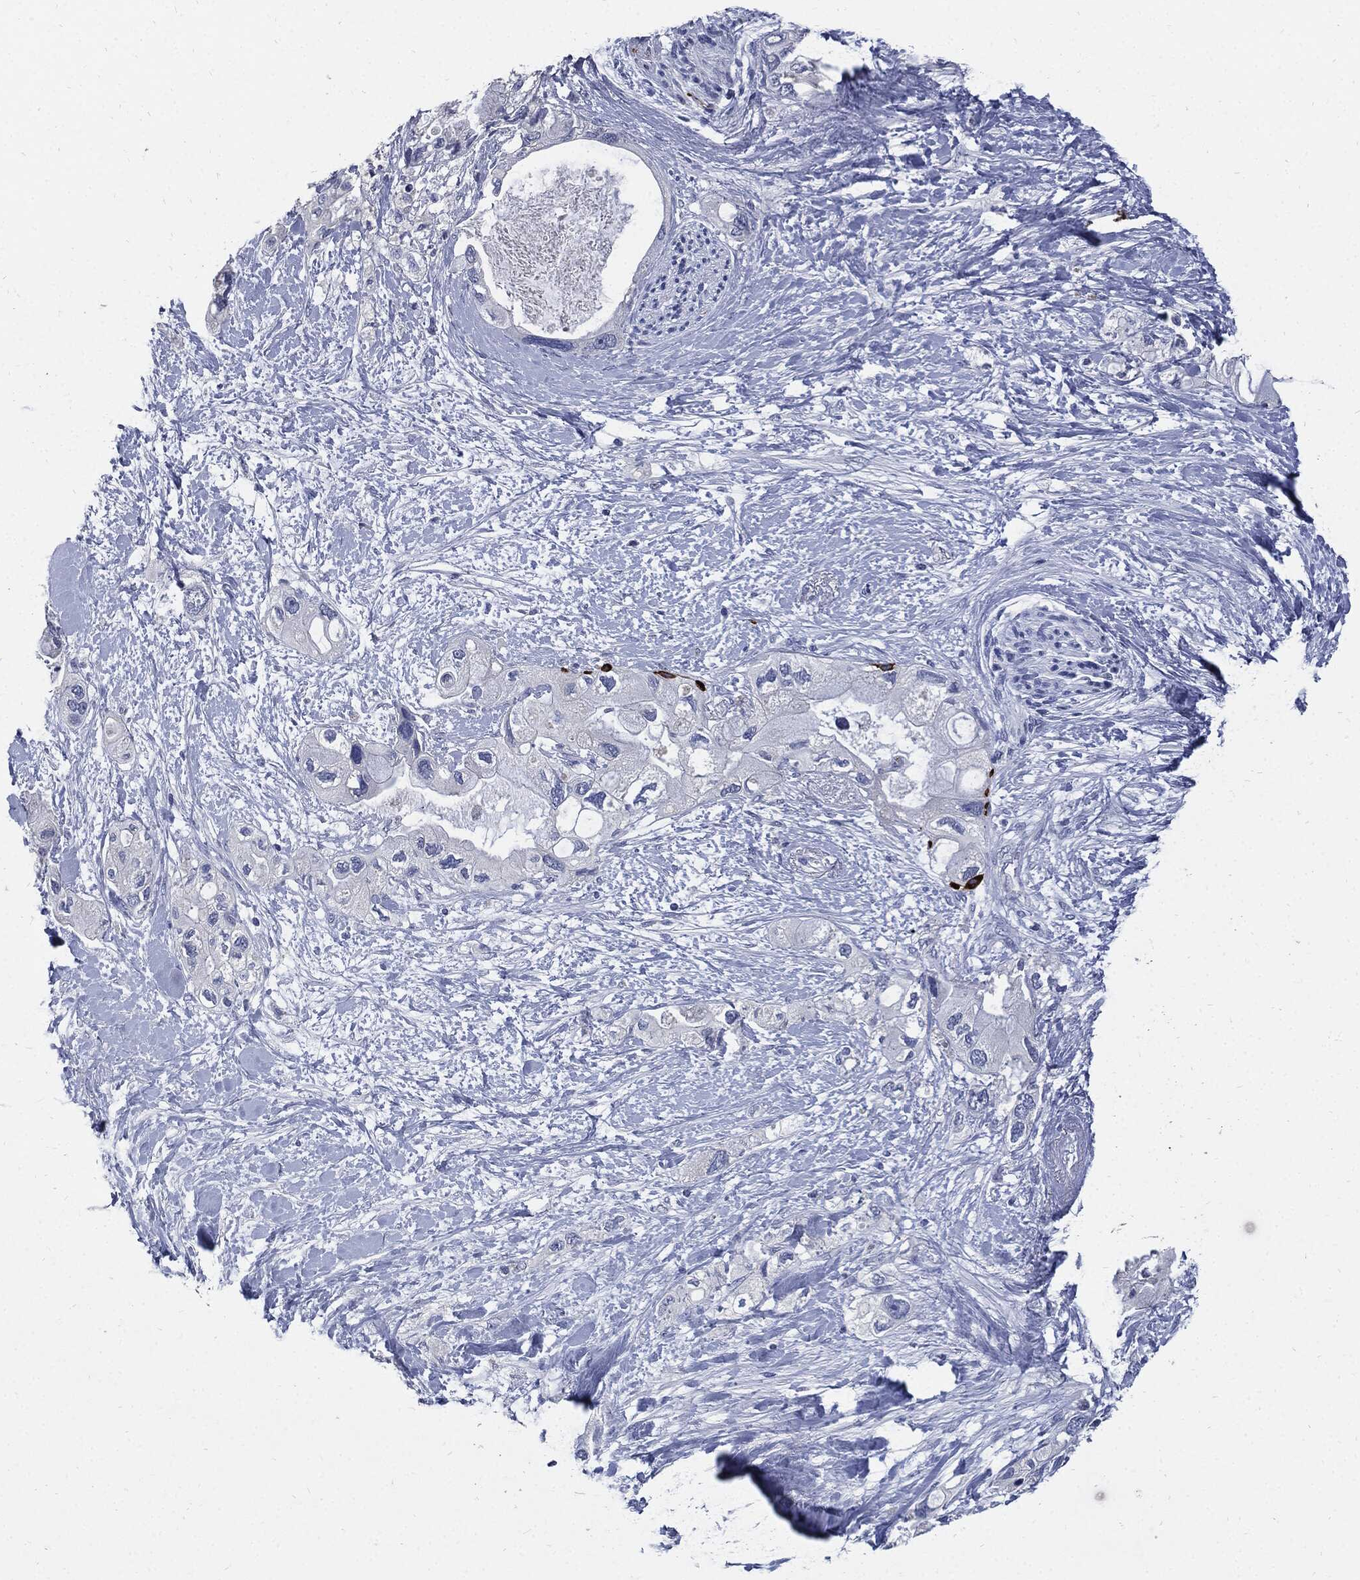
{"staining": {"intensity": "negative", "quantity": "none", "location": "none"}, "tissue": "pancreatic cancer", "cell_type": "Tumor cells", "image_type": "cancer", "snomed": [{"axis": "morphology", "description": "Adenocarcinoma, NOS"}, {"axis": "topography", "description": "Pancreas"}], "caption": "Immunohistochemical staining of pancreatic adenocarcinoma exhibits no significant expression in tumor cells.", "gene": "CPE", "patient": {"sex": "female", "age": 56}}